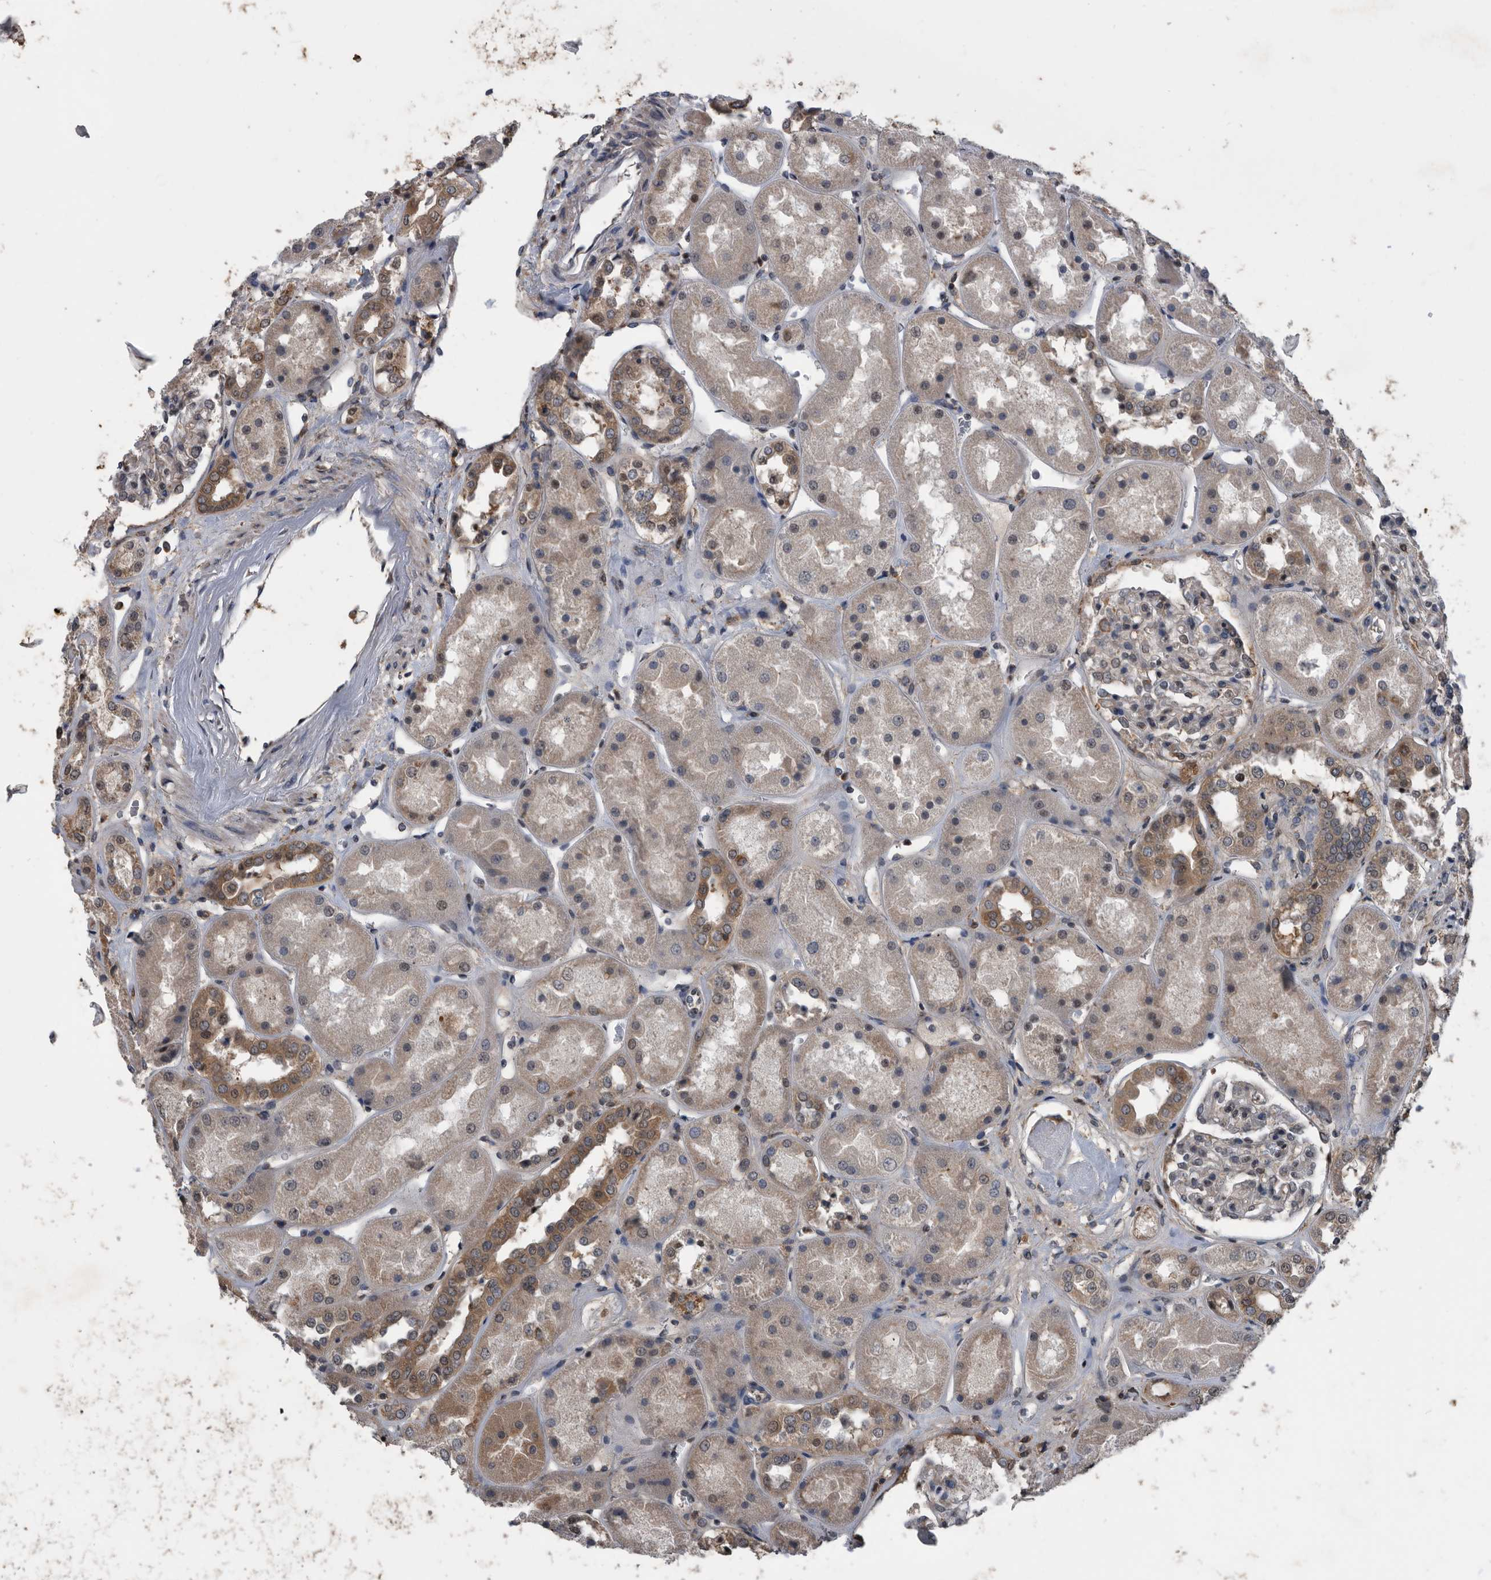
{"staining": {"intensity": "weak", "quantity": "25%-75%", "location": "cytoplasmic/membranous"}, "tissue": "kidney", "cell_type": "Cells in glomeruli", "image_type": "normal", "snomed": [{"axis": "morphology", "description": "Normal tissue, NOS"}, {"axis": "topography", "description": "Kidney"}], "caption": "A micrograph showing weak cytoplasmic/membranous positivity in approximately 25%-75% of cells in glomeruli in unremarkable kidney, as visualized by brown immunohistochemical staining.", "gene": "NRBP1", "patient": {"sex": "male", "age": 70}}